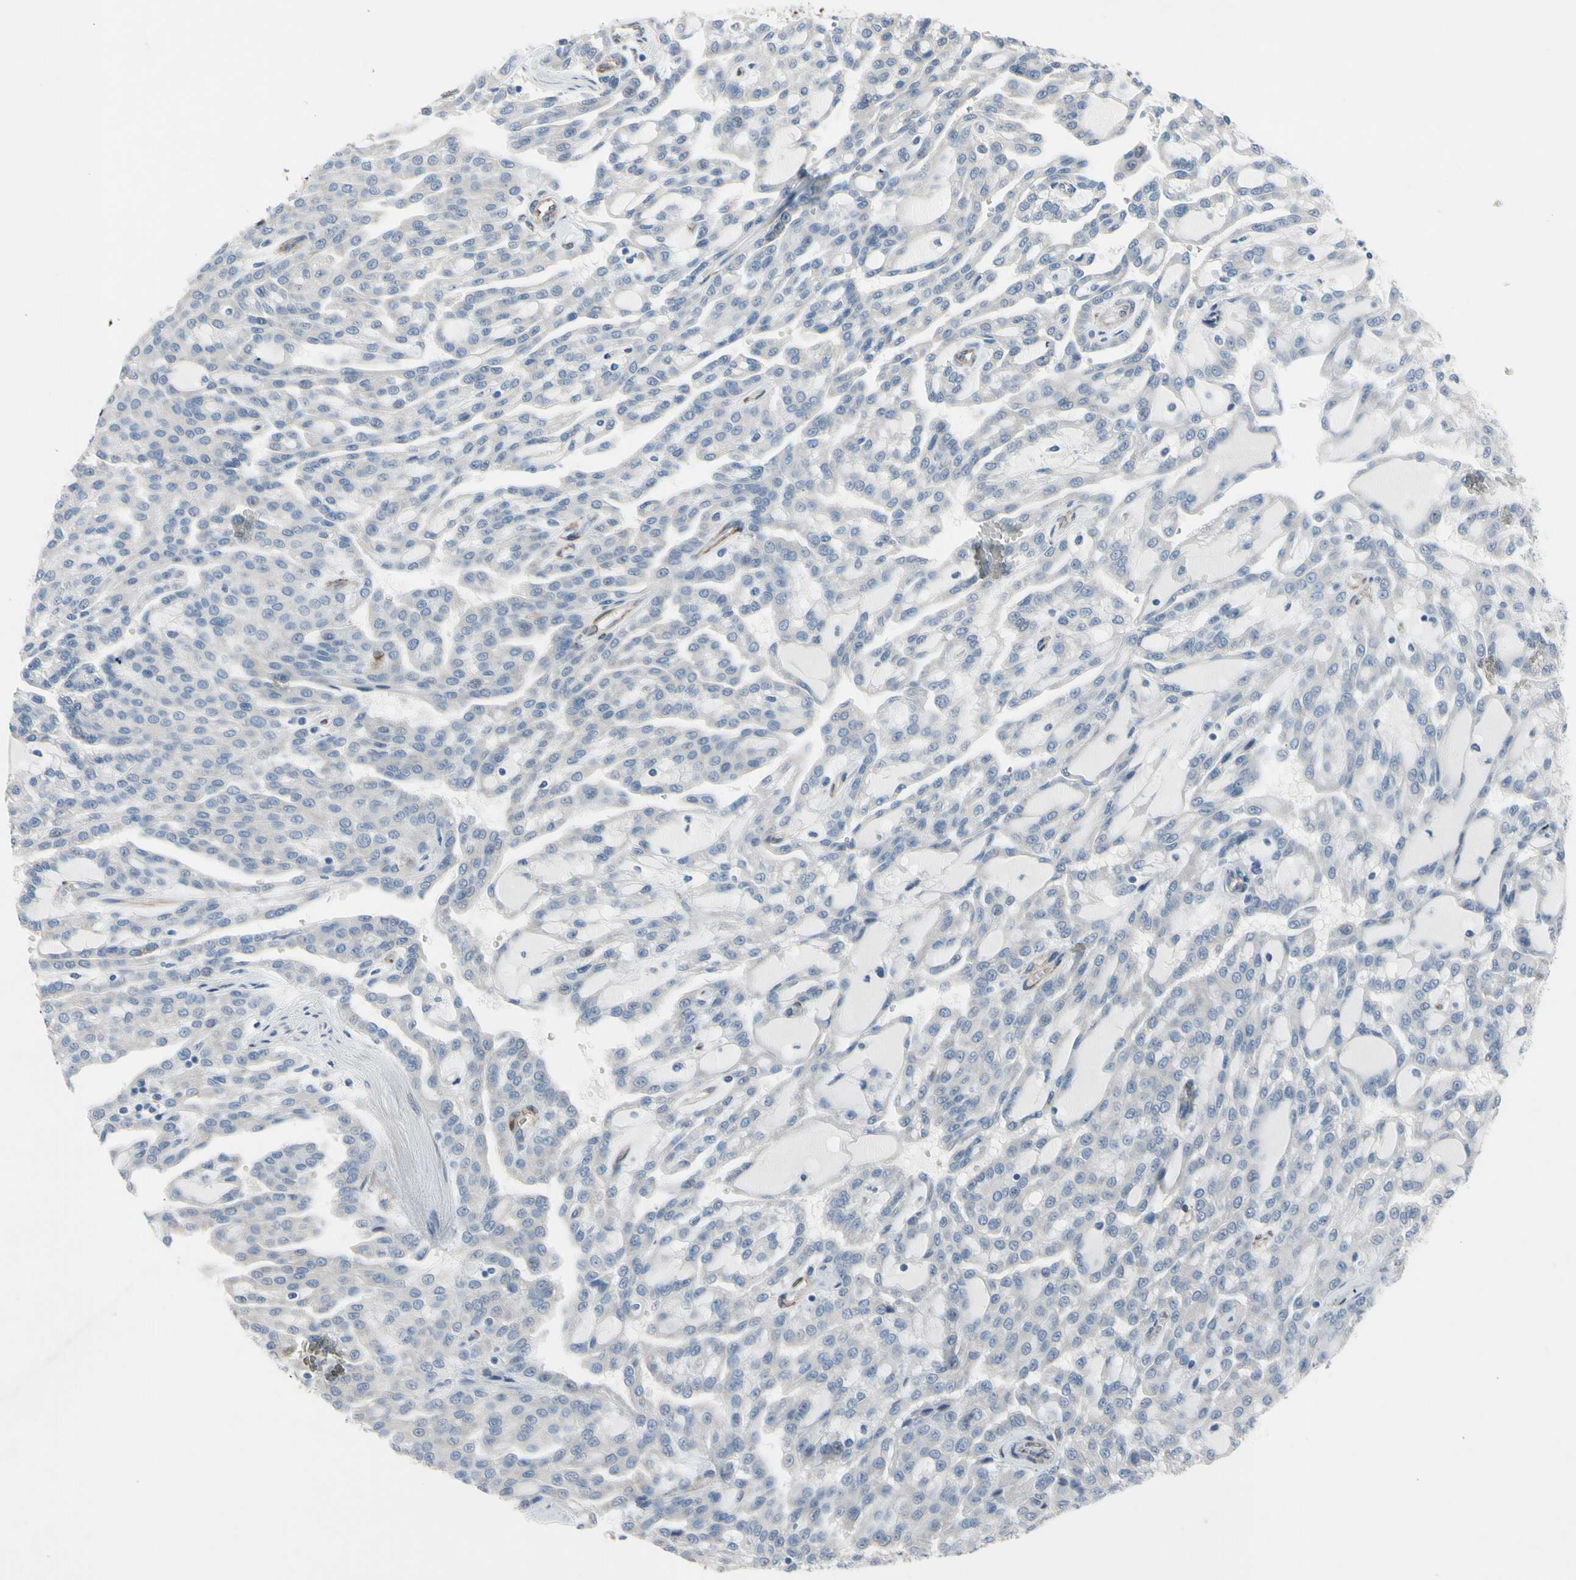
{"staining": {"intensity": "negative", "quantity": "none", "location": "none"}, "tissue": "renal cancer", "cell_type": "Tumor cells", "image_type": "cancer", "snomed": [{"axis": "morphology", "description": "Adenocarcinoma, NOS"}, {"axis": "topography", "description": "Kidney"}], "caption": "Renal cancer (adenocarcinoma) was stained to show a protein in brown. There is no significant expression in tumor cells. The staining was performed using DAB to visualize the protein expression in brown, while the nuclei were stained in blue with hematoxylin (Magnification: 20x).", "gene": "MAP2", "patient": {"sex": "male", "age": 63}}